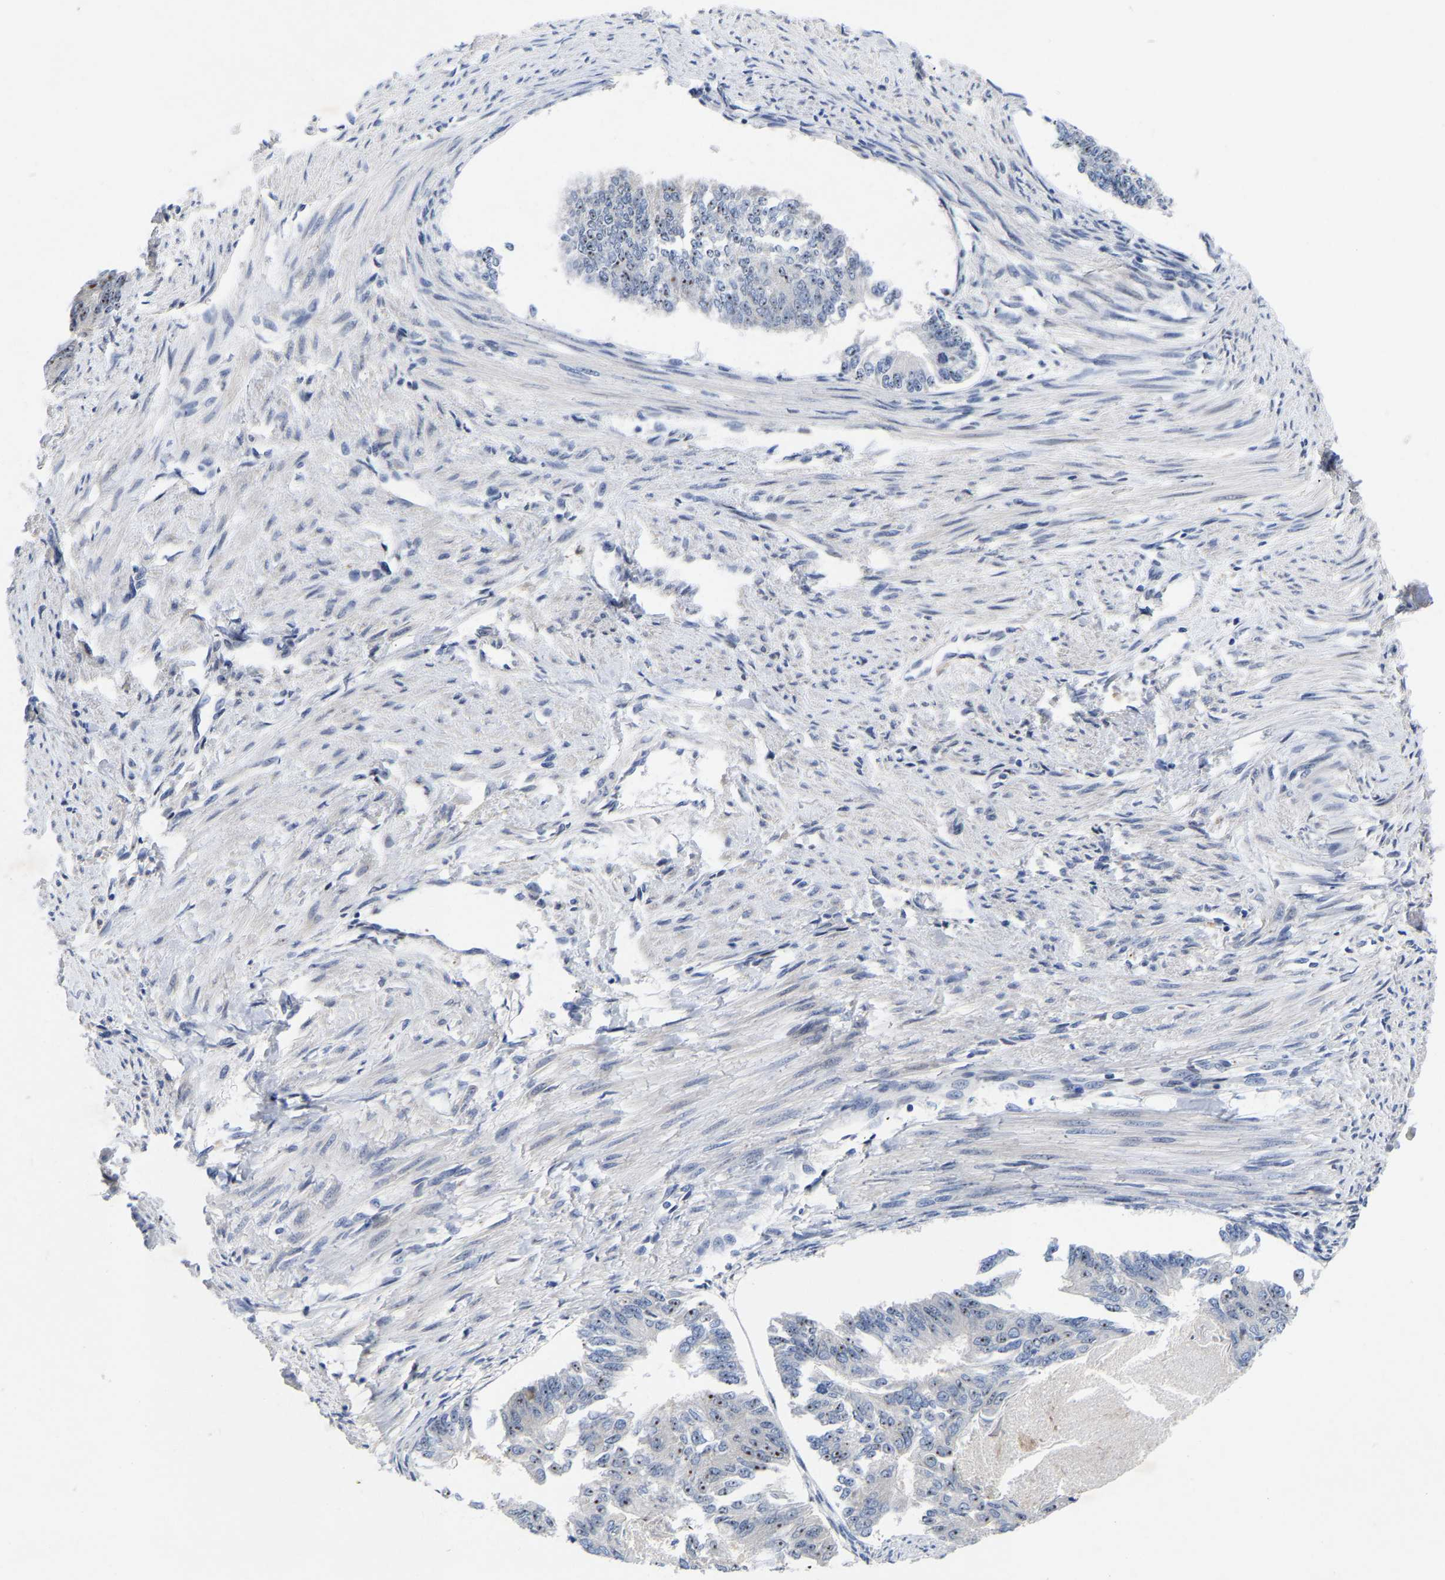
{"staining": {"intensity": "weak", "quantity": "25%-75%", "location": "nuclear"}, "tissue": "endometrial cancer", "cell_type": "Tumor cells", "image_type": "cancer", "snomed": [{"axis": "morphology", "description": "Adenocarcinoma, NOS"}, {"axis": "topography", "description": "Endometrium"}], "caption": "A high-resolution micrograph shows immunohistochemistry staining of adenocarcinoma (endometrial), which reveals weak nuclear expression in approximately 25%-75% of tumor cells. The protein of interest is shown in brown color, while the nuclei are stained blue.", "gene": "NLE1", "patient": {"sex": "female", "age": 32}}